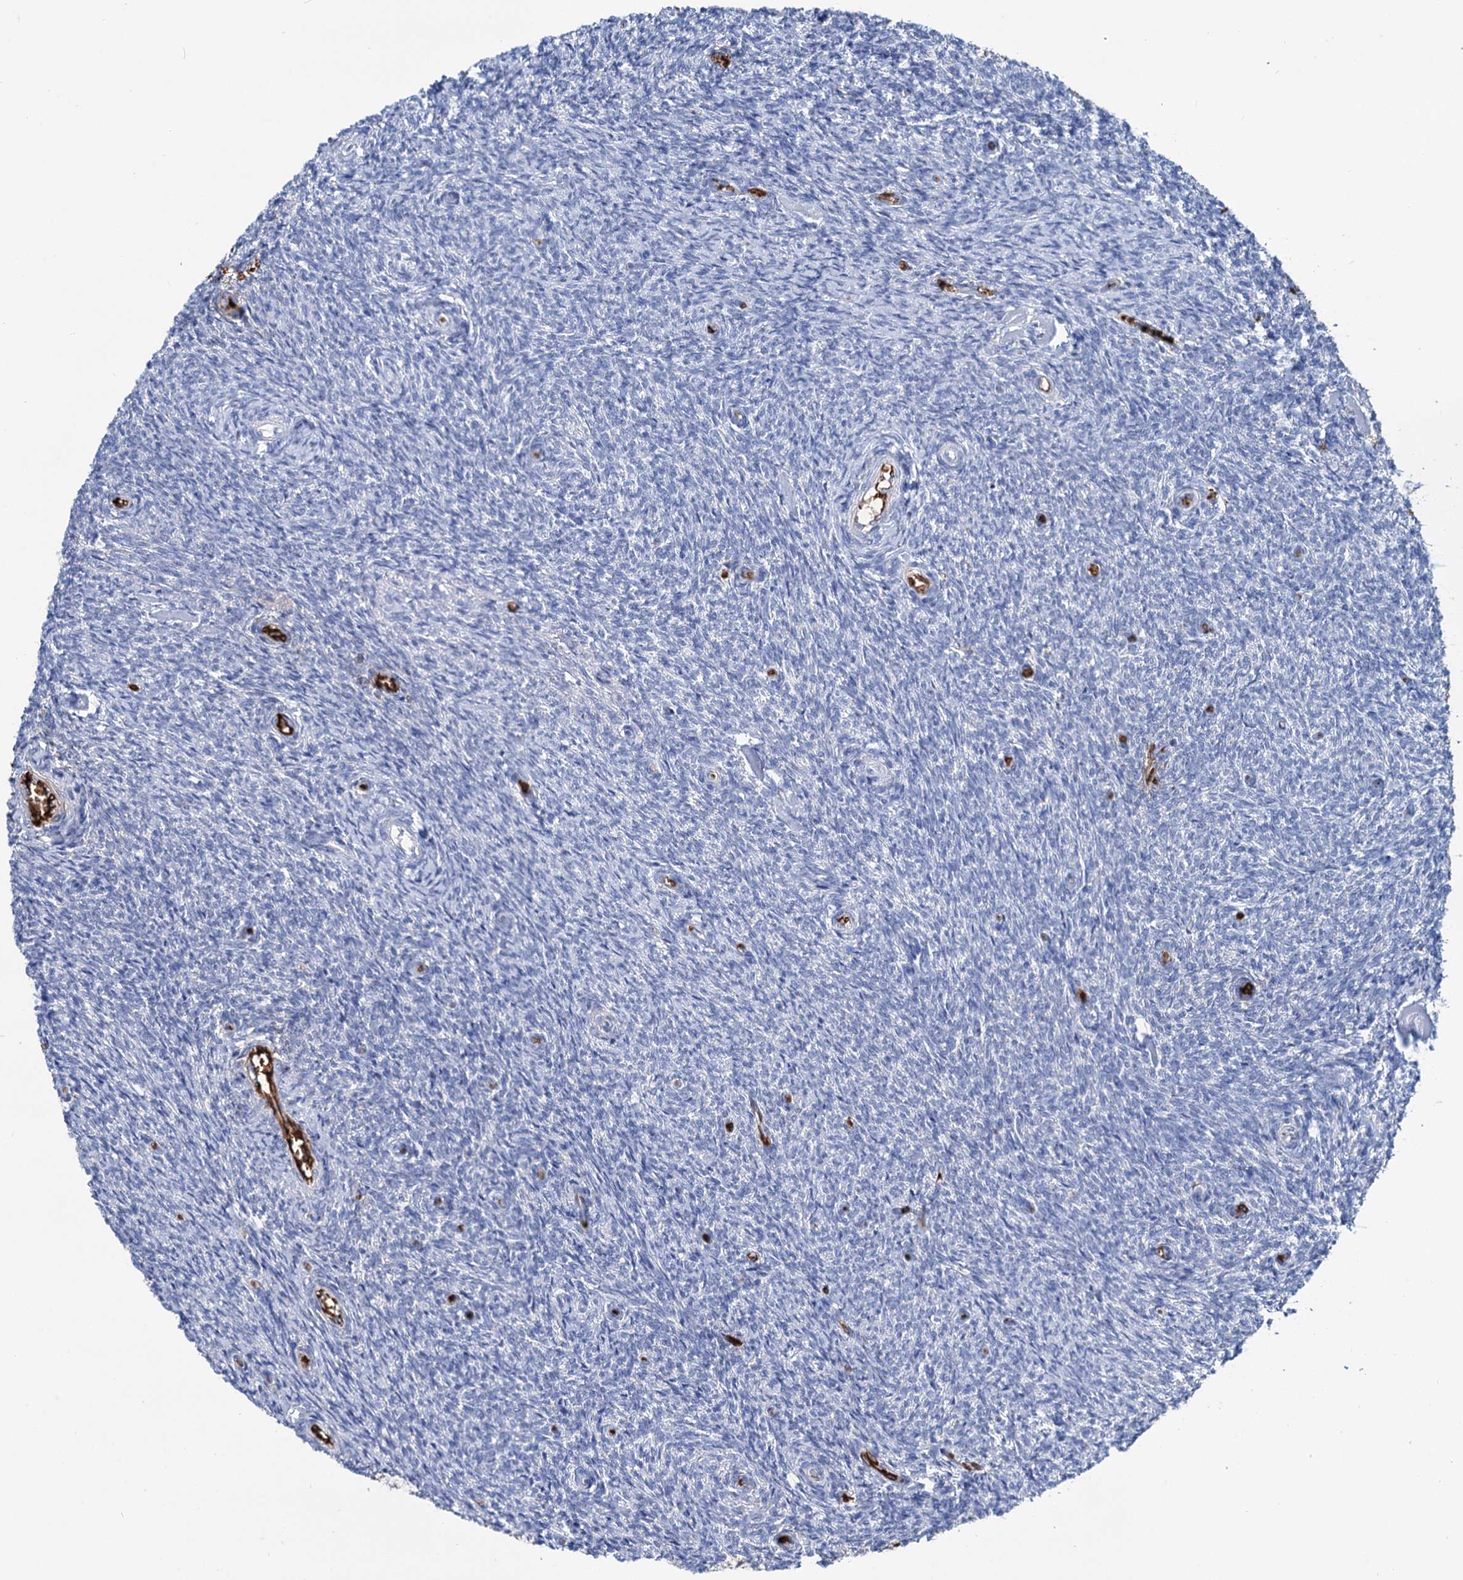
{"staining": {"intensity": "negative", "quantity": "none", "location": "none"}, "tissue": "ovary", "cell_type": "Ovarian stroma cells", "image_type": "normal", "snomed": [{"axis": "morphology", "description": "Normal tissue, NOS"}, {"axis": "topography", "description": "Ovary"}], "caption": "This is a histopathology image of IHC staining of unremarkable ovary, which shows no staining in ovarian stroma cells. (DAB IHC with hematoxylin counter stain).", "gene": "RPUSD3", "patient": {"sex": "female", "age": 44}}